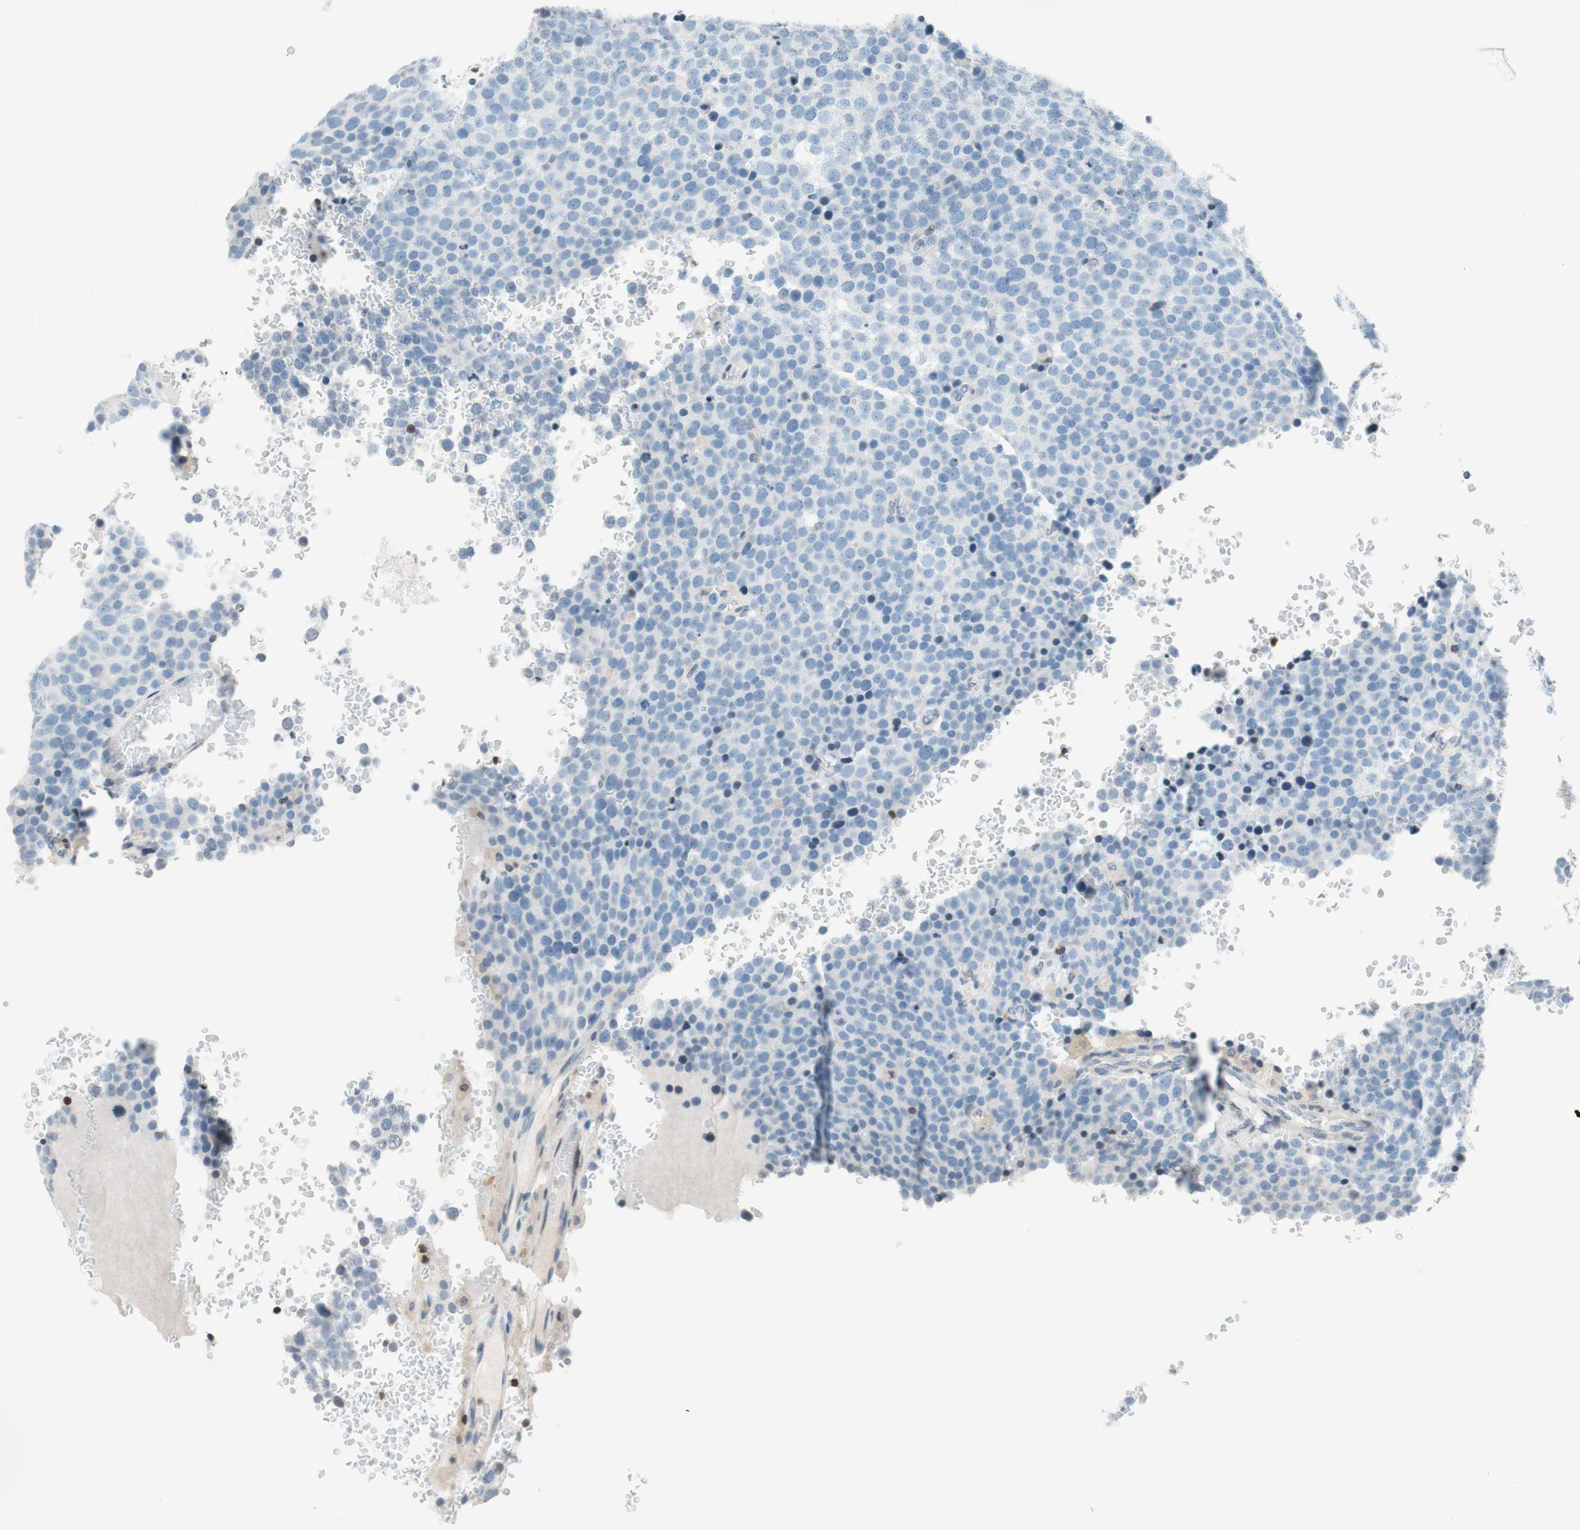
{"staining": {"intensity": "negative", "quantity": "none", "location": "none"}, "tissue": "testis cancer", "cell_type": "Tumor cells", "image_type": "cancer", "snomed": [{"axis": "morphology", "description": "Seminoma, NOS"}, {"axis": "topography", "description": "Testis"}], "caption": "Tumor cells show no significant protein staining in seminoma (testis). (Immunohistochemistry (ihc), brightfield microscopy, high magnification).", "gene": "WIPF1", "patient": {"sex": "male", "age": 71}}